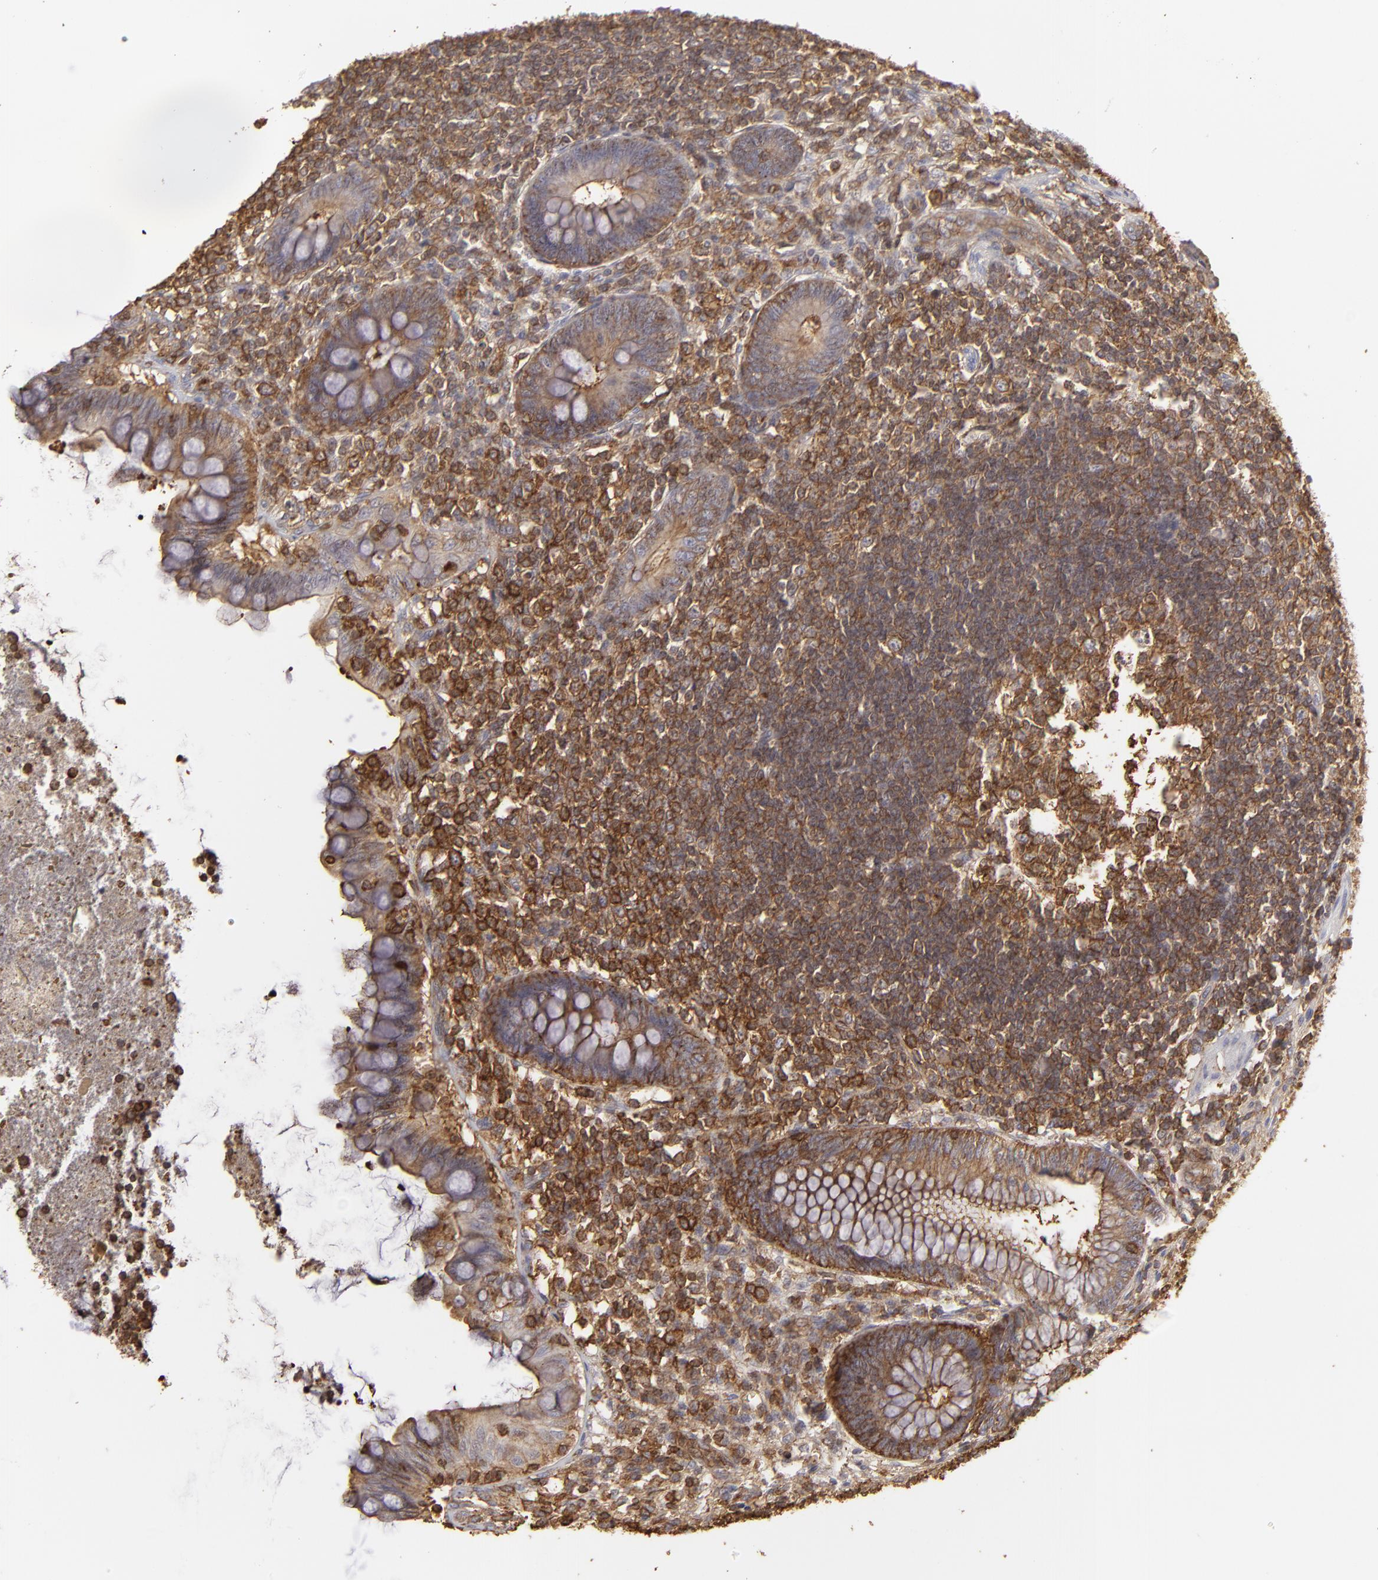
{"staining": {"intensity": "moderate", "quantity": ">75%", "location": "cytoplasmic/membranous"}, "tissue": "appendix", "cell_type": "Glandular cells", "image_type": "normal", "snomed": [{"axis": "morphology", "description": "Normal tissue, NOS"}, {"axis": "topography", "description": "Appendix"}], "caption": "Glandular cells show moderate cytoplasmic/membranous expression in approximately >75% of cells in normal appendix. (Stains: DAB (3,3'-diaminobenzidine) in brown, nuclei in blue, Microscopy: brightfield microscopy at high magnification).", "gene": "ACTB", "patient": {"sex": "female", "age": 66}}